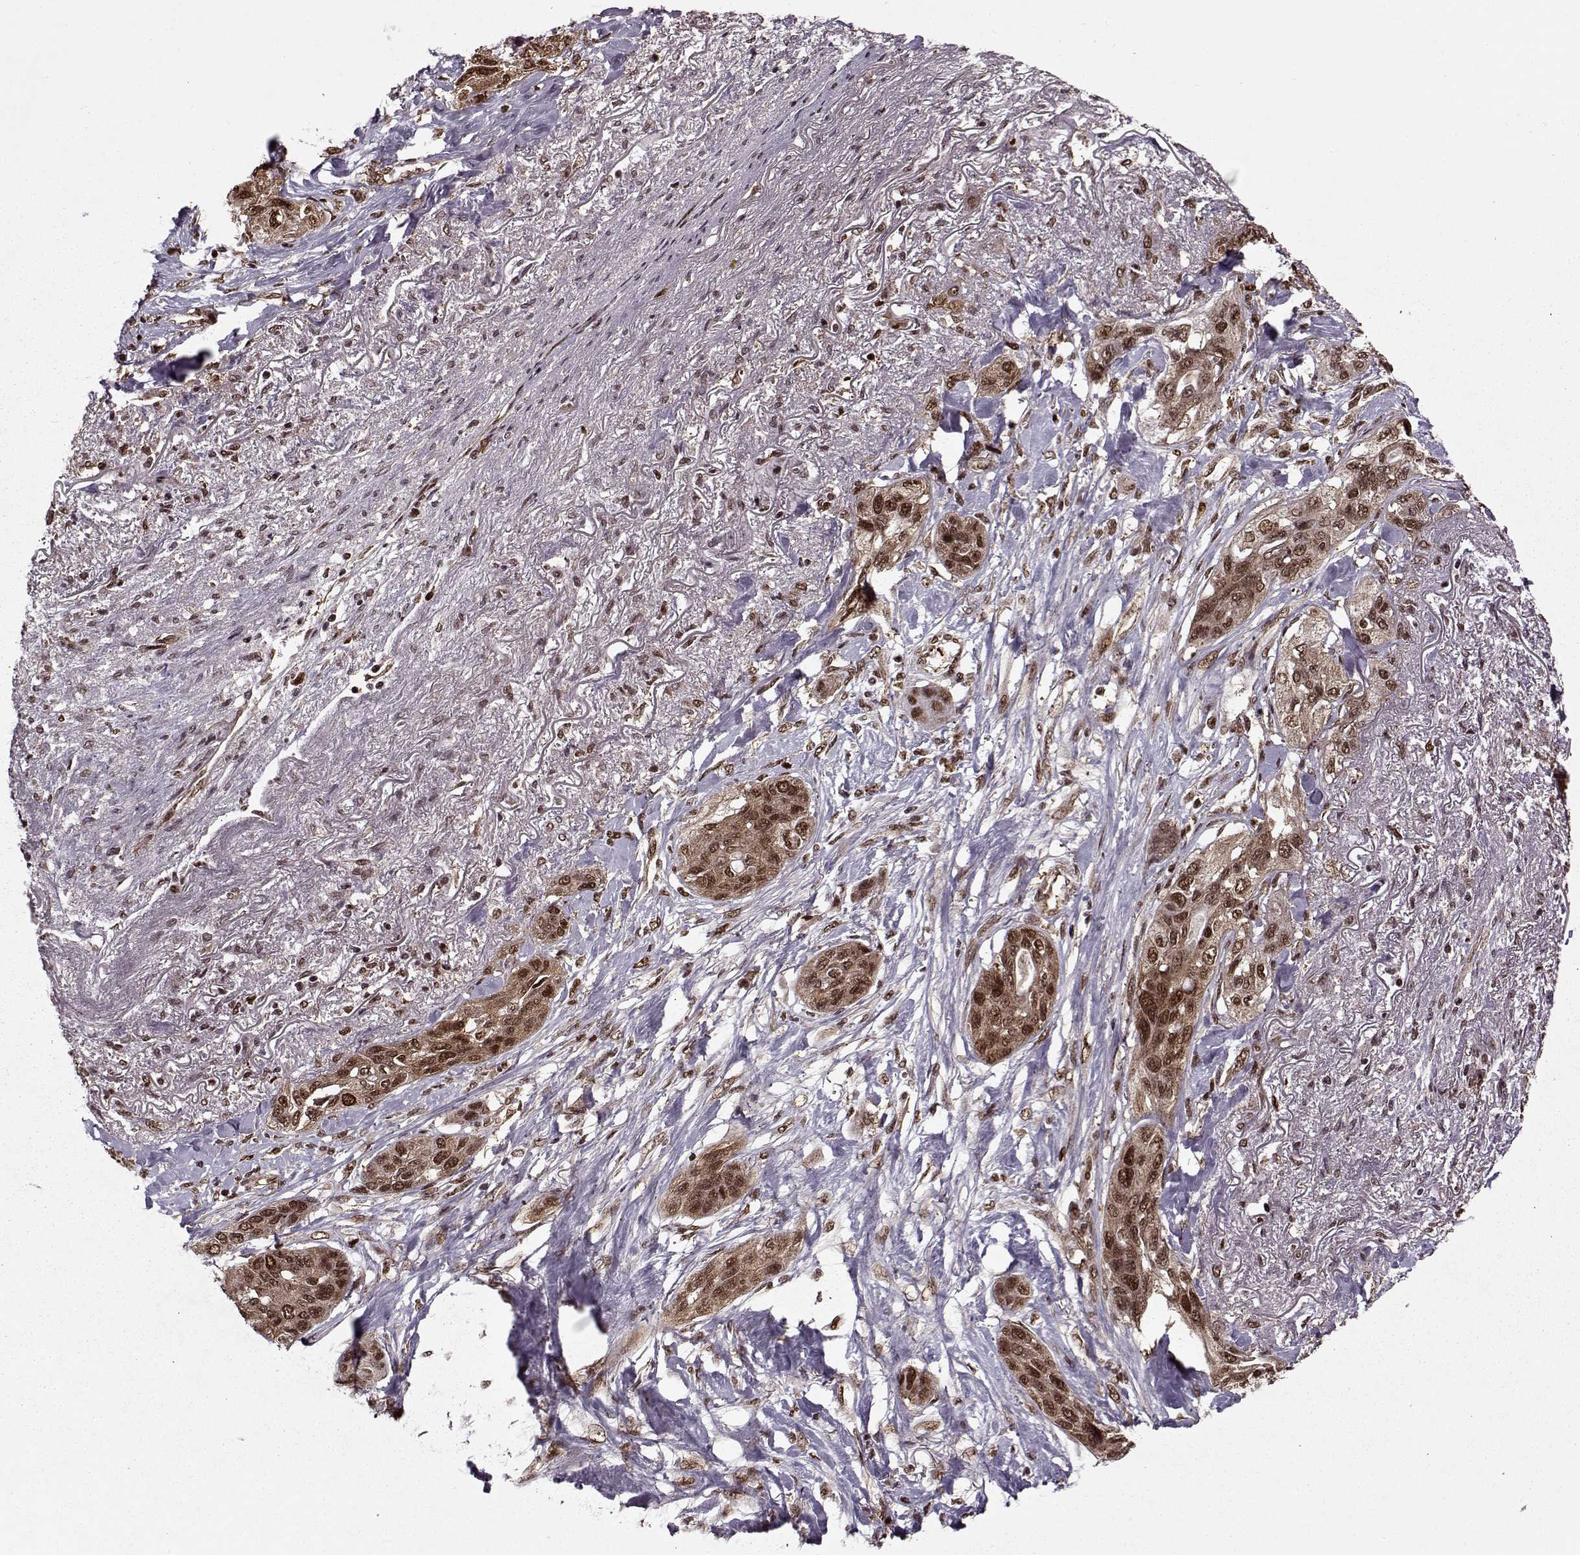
{"staining": {"intensity": "strong", "quantity": ">75%", "location": "cytoplasmic/membranous,nuclear"}, "tissue": "lung cancer", "cell_type": "Tumor cells", "image_type": "cancer", "snomed": [{"axis": "morphology", "description": "Squamous cell carcinoma, NOS"}, {"axis": "topography", "description": "Lung"}], "caption": "Immunohistochemical staining of lung cancer (squamous cell carcinoma) displays high levels of strong cytoplasmic/membranous and nuclear expression in about >75% of tumor cells. The staining was performed using DAB to visualize the protein expression in brown, while the nuclei were stained in blue with hematoxylin (Magnification: 20x).", "gene": "PSMA7", "patient": {"sex": "female", "age": 70}}